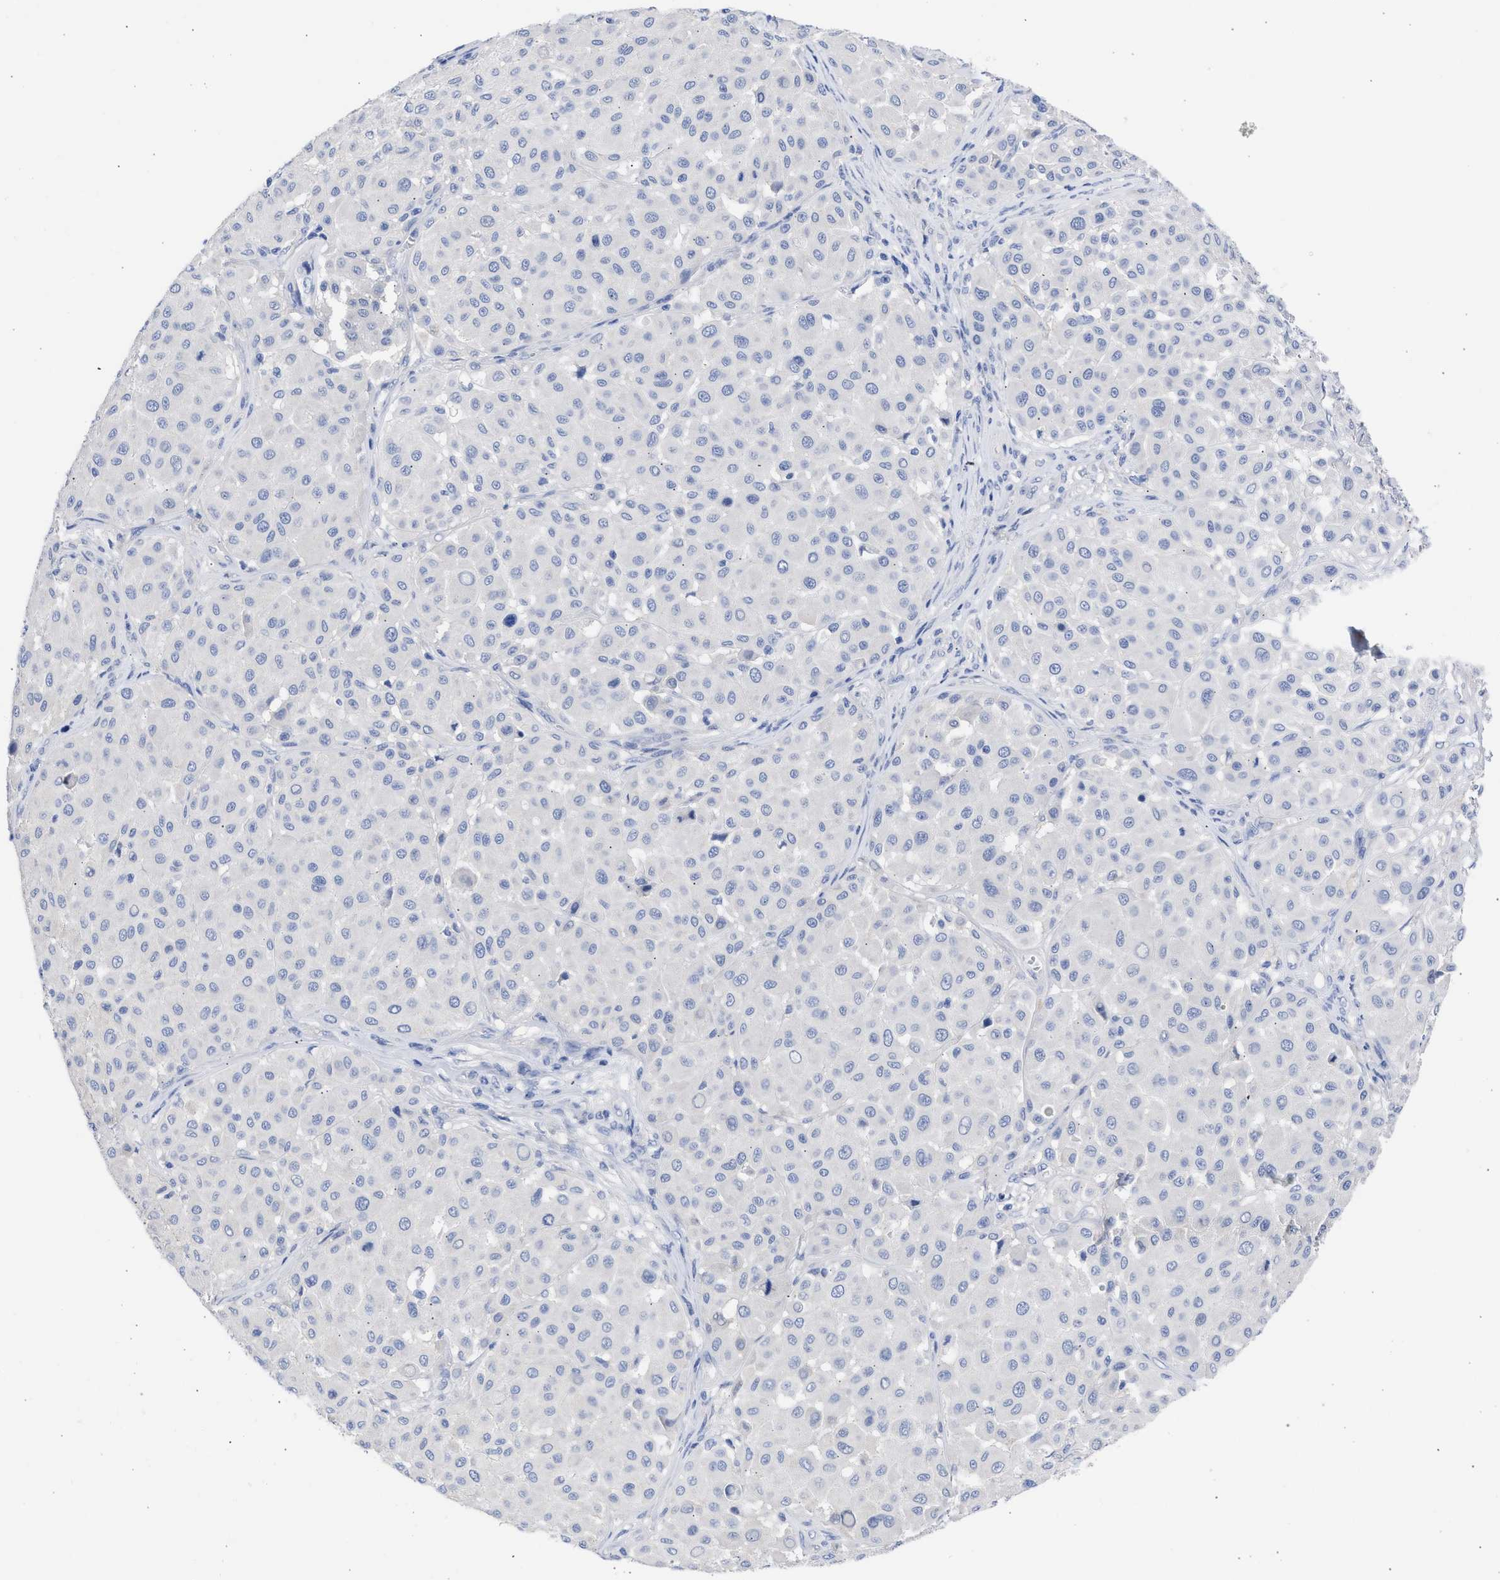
{"staining": {"intensity": "negative", "quantity": "none", "location": "none"}, "tissue": "melanoma", "cell_type": "Tumor cells", "image_type": "cancer", "snomed": [{"axis": "morphology", "description": "Malignant melanoma, Metastatic site"}, {"axis": "topography", "description": "Soft tissue"}], "caption": "A high-resolution photomicrograph shows IHC staining of malignant melanoma (metastatic site), which demonstrates no significant staining in tumor cells.", "gene": "RSPH1", "patient": {"sex": "male", "age": 41}}